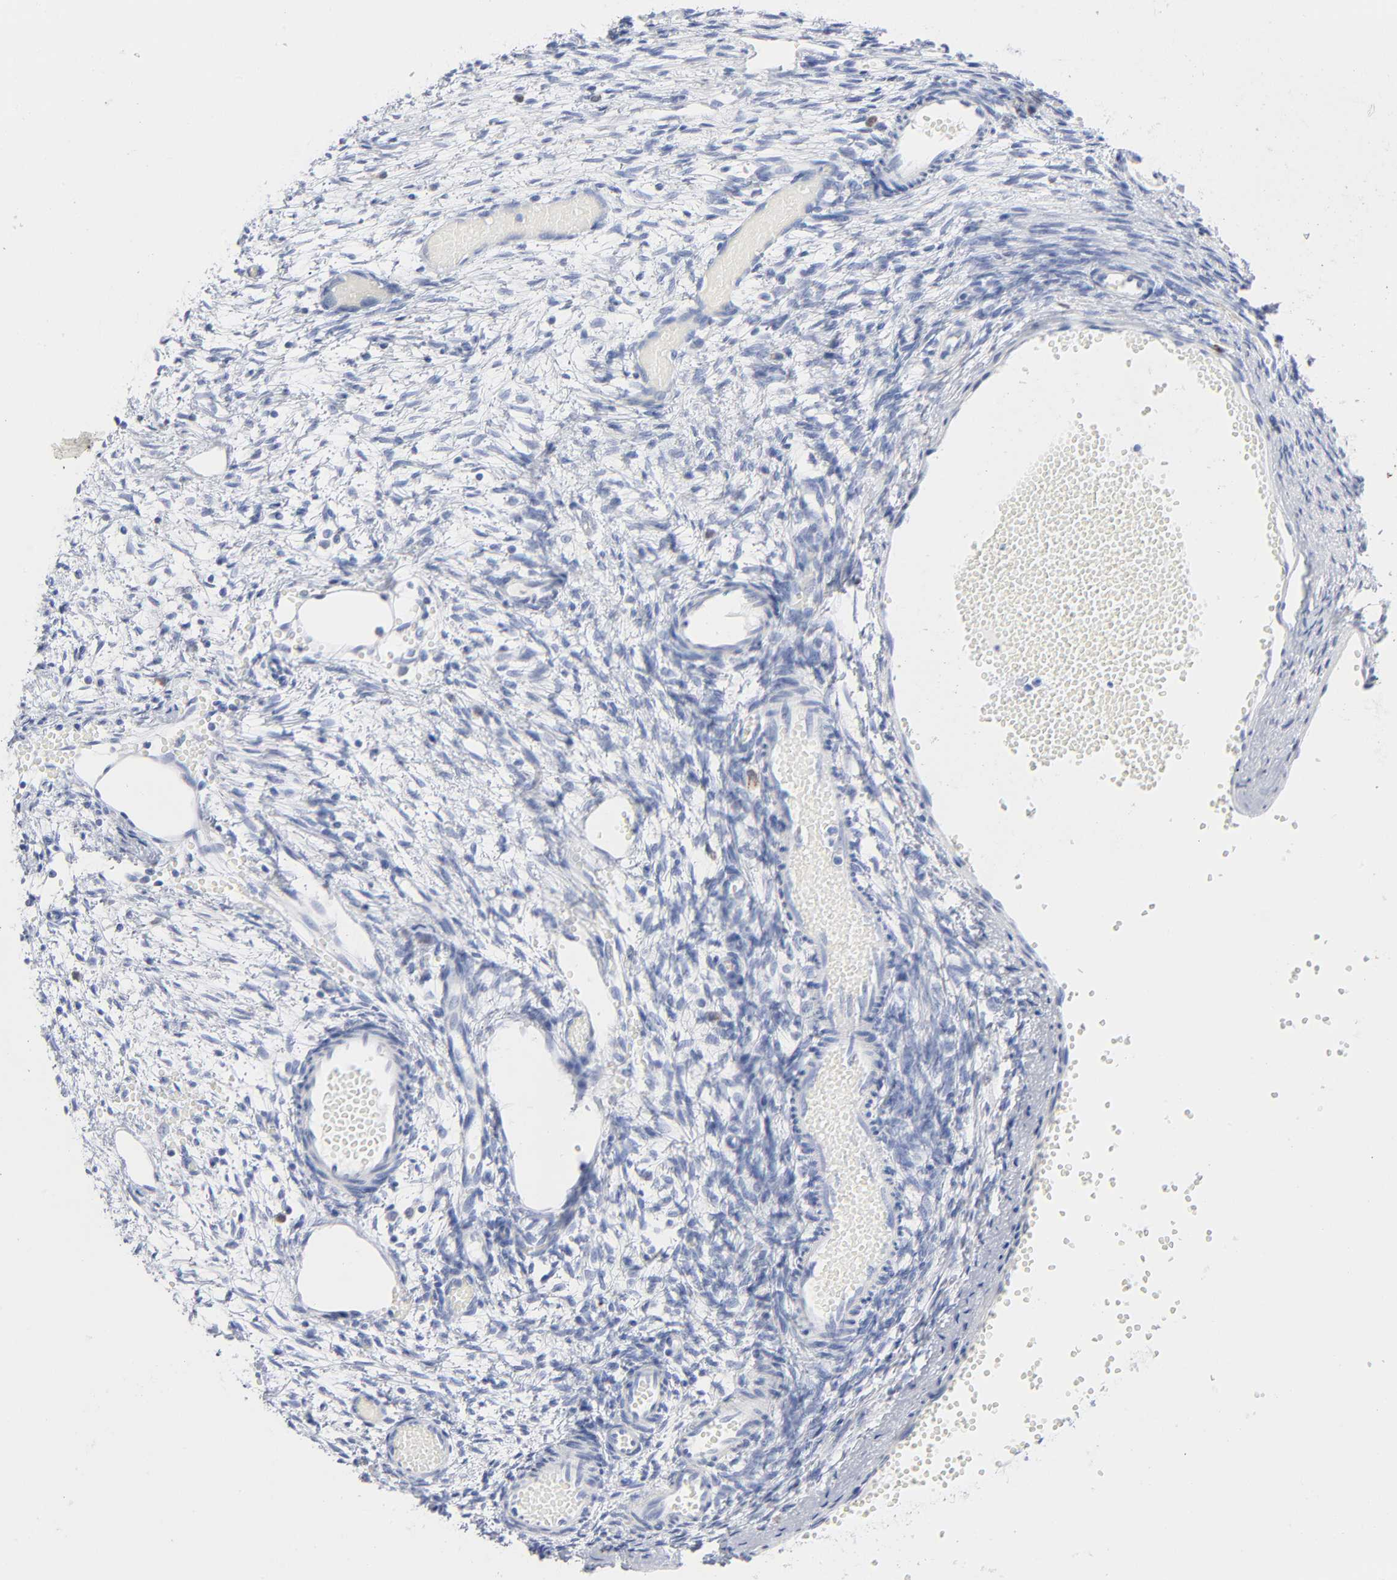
{"staining": {"intensity": "negative", "quantity": "none", "location": "none"}, "tissue": "ovary", "cell_type": "Ovarian stroma cells", "image_type": "normal", "snomed": [{"axis": "morphology", "description": "Normal tissue, NOS"}, {"axis": "topography", "description": "Ovary"}], "caption": "The micrograph reveals no staining of ovarian stroma cells in normal ovary.", "gene": "CHCHD10", "patient": {"sex": "female", "age": 35}}